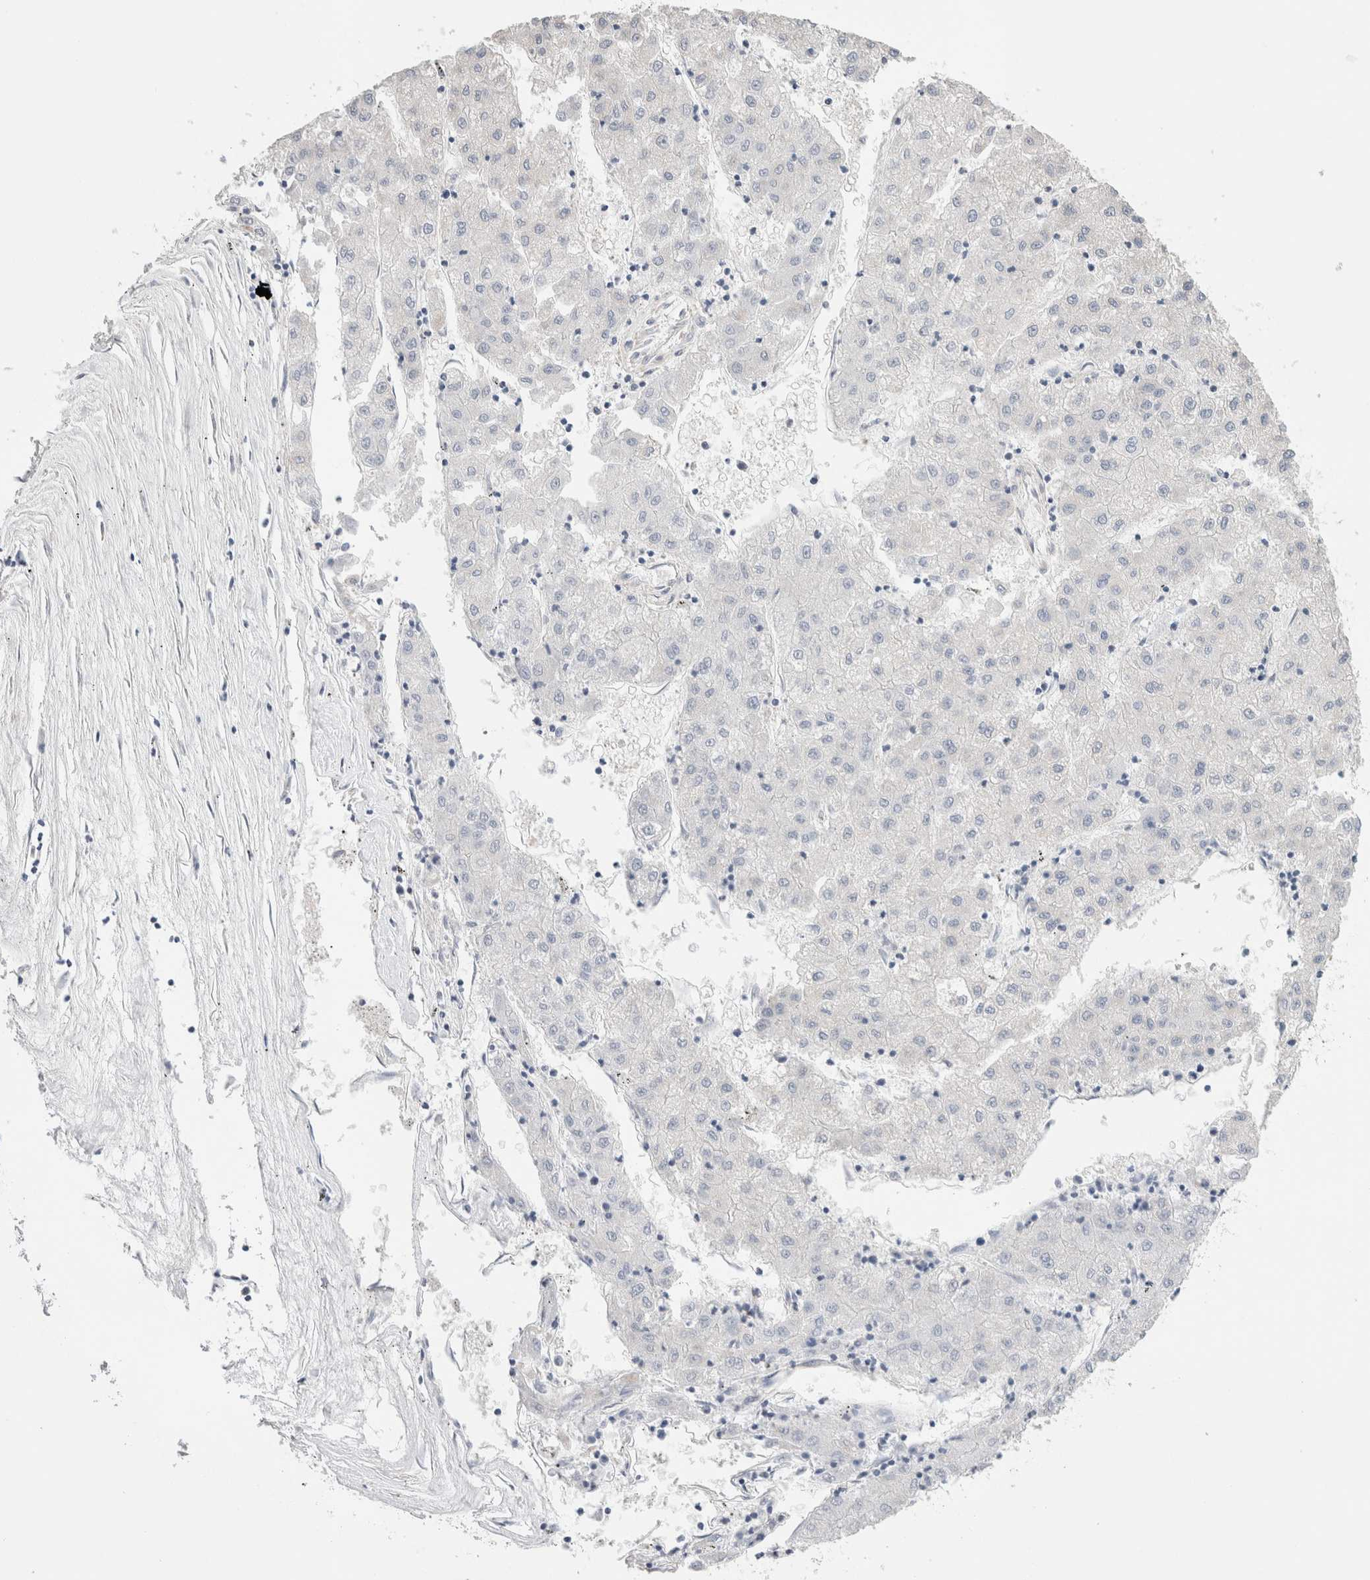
{"staining": {"intensity": "negative", "quantity": "none", "location": "none"}, "tissue": "liver cancer", "cell_type": "Tumor cells", "image_type": "cancer", "snomed": [{"axis": "morphology", "description": "Carcinoma, Hepatocellular, NOS"}, {"axis": "topography", "description": "Liver"}], "caption": "Tumor cells are negative for brown protein staining in liver cancer.", "gene": "DMD", "patient": {"sex": "male", "age": 72}}